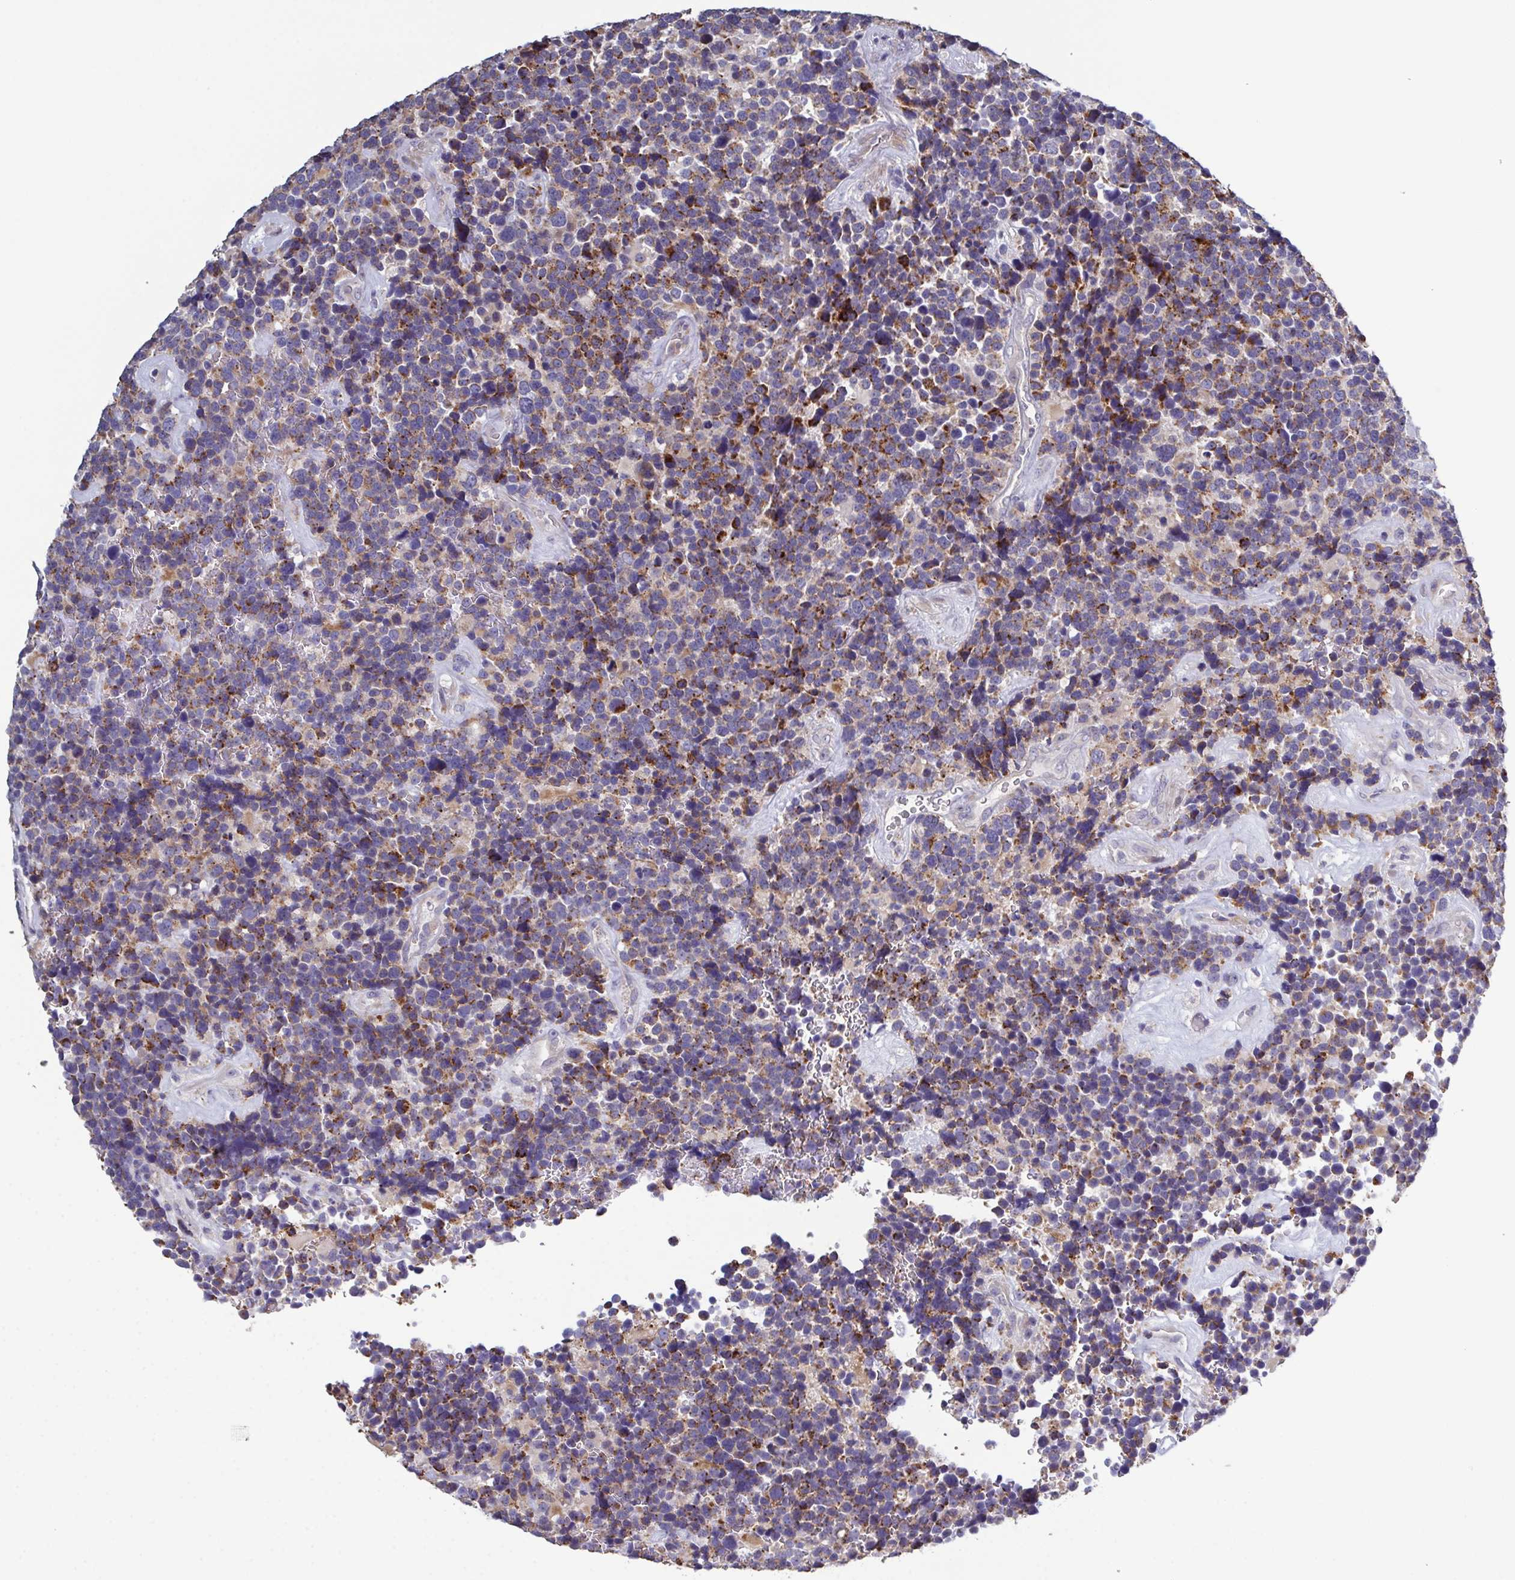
{"staining": {"intensity": "moderate", "quantity": "25%-75%", "location": "cytoplasmic/membranous"}, "tissue": "glioma", "cell_type": "Tumor cells", "image_type": "cancer", "snomed": [{"axis": "morphology", "description": "Glioma, malignant, High grade"}, {"axis": "topography", "description": "Brain"}], "caption": "This micrograph displays immunohistochemistry (IHC) staining of human glioma, with medium moderate cytoplasmic/membranous staining in approximately 25%-75% of tumor cells.", "gene": "GLDC", "patient": {"sex": "male", "age": 33}}